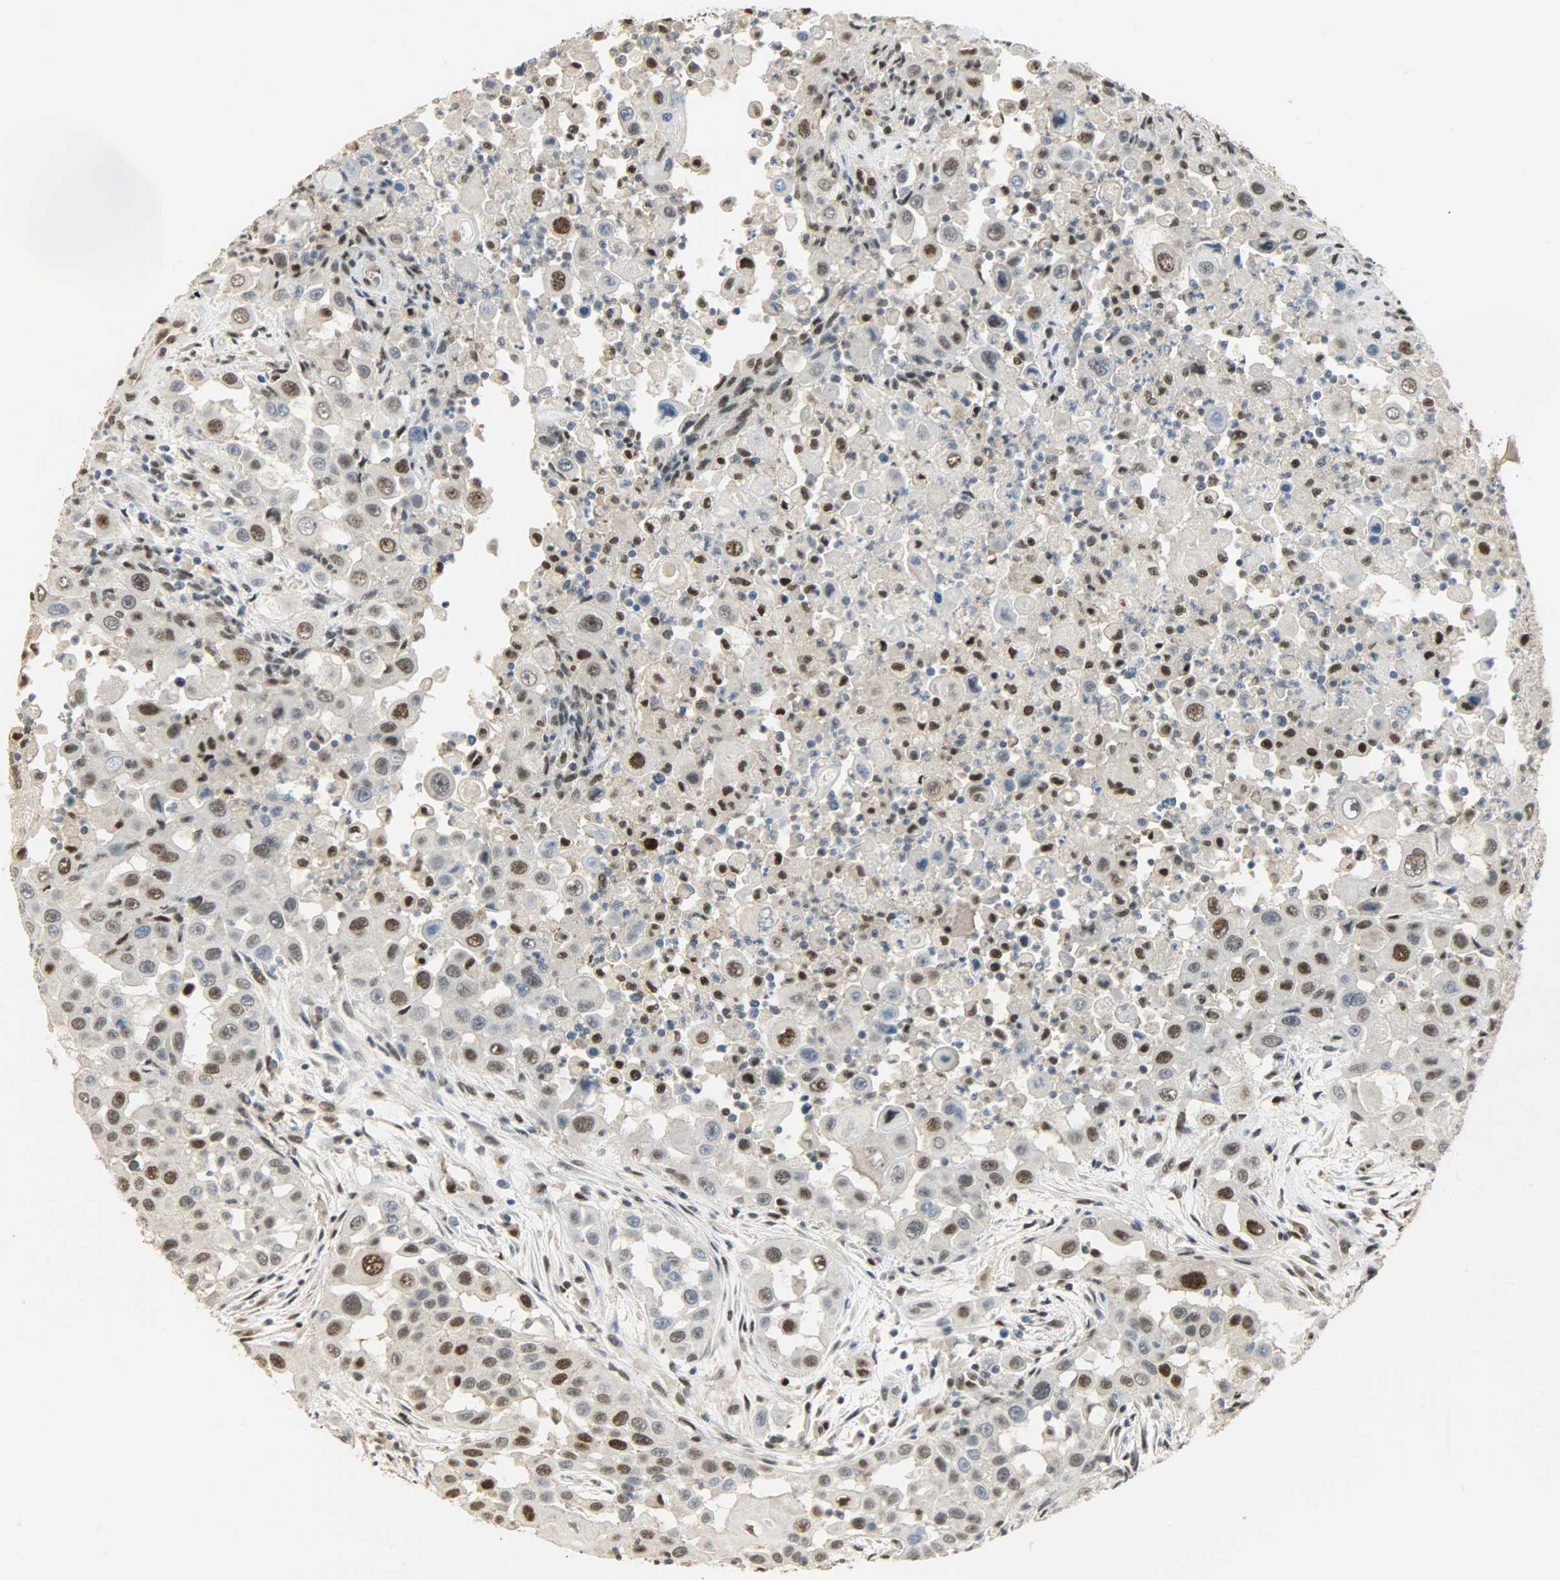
{"staining": {"intensity": "strong", "quantity": "<25%", "location": "nuclear"}, "tissue": "head and neck cancer", "cell_type": "Tumor cells", "image_type": "cancer", "snomed": [{"axis": "morphology", "description": "Carcinoma, NOS"}, {"axis": "topography", "description": "Head-Neck"}], "caption": "About <25% of tumor cells in head and neck cancer display strong nuclear protein expression as visualized by brown immunohistochemical staining.", "gene": "NPEPL1", "patient": {"sex": "male", "age": 87}}